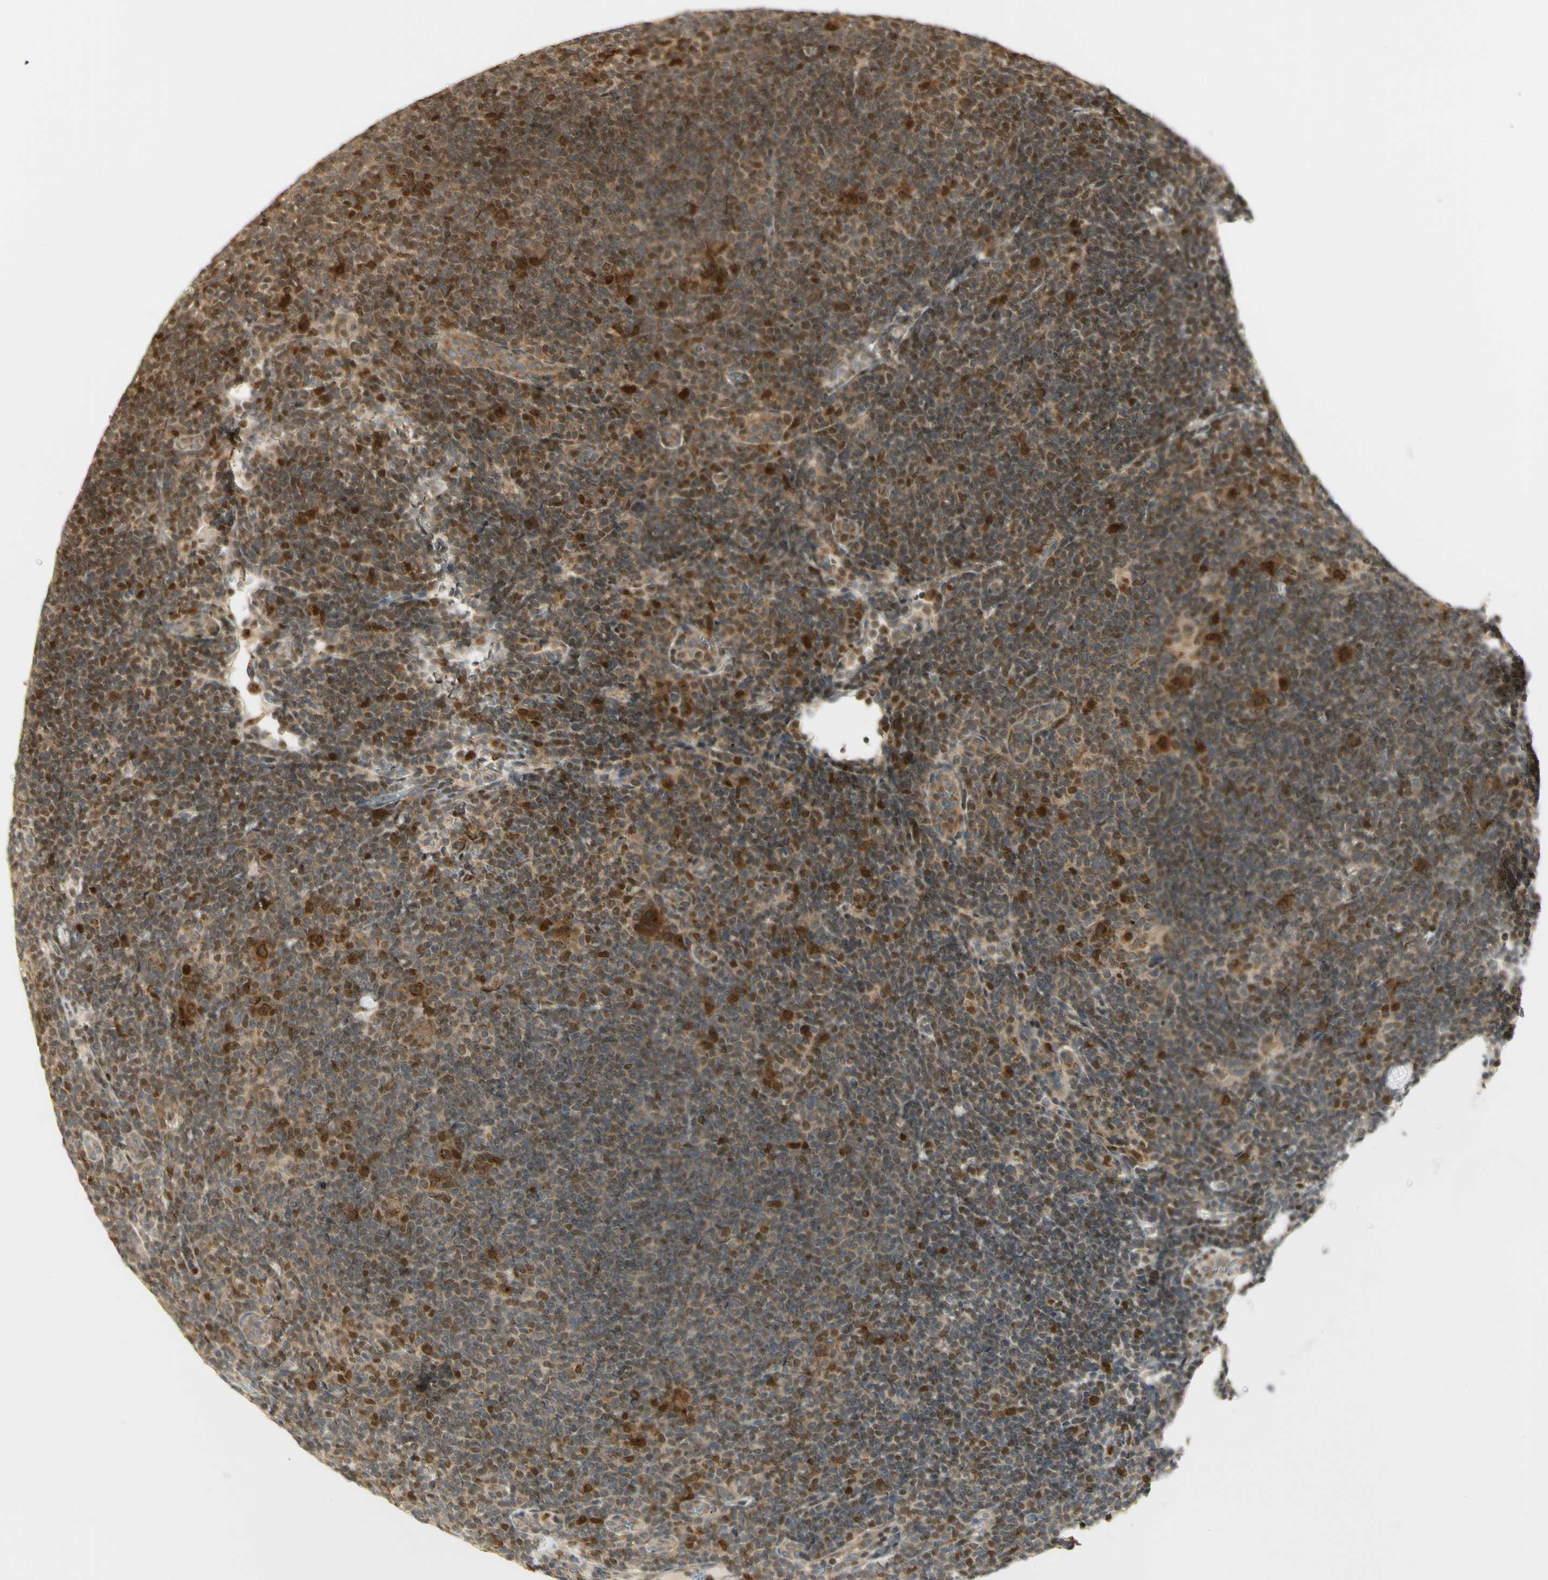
{"staining": {"intensity": "strong", "quantity": ">75%", "location": "cytoplasmic/membranous,nuclear"}, "tissue": "lymphoma", "cell_type": "Tumor cells", "image_type": "cancer", "snomed": [{"axis": "morphology", "description": "Hodgkin's disease, NOS"}, {"axis": "topography", "description": "Lymph node"}], "caption": "Protein positivity by IHC shows strong cytoplasmic/membranous and nuclear expression in approximately >75% of tumor cells in lymphoma.", "gene": "KIF11", "patient": {"sex": "female", "age": 57}}